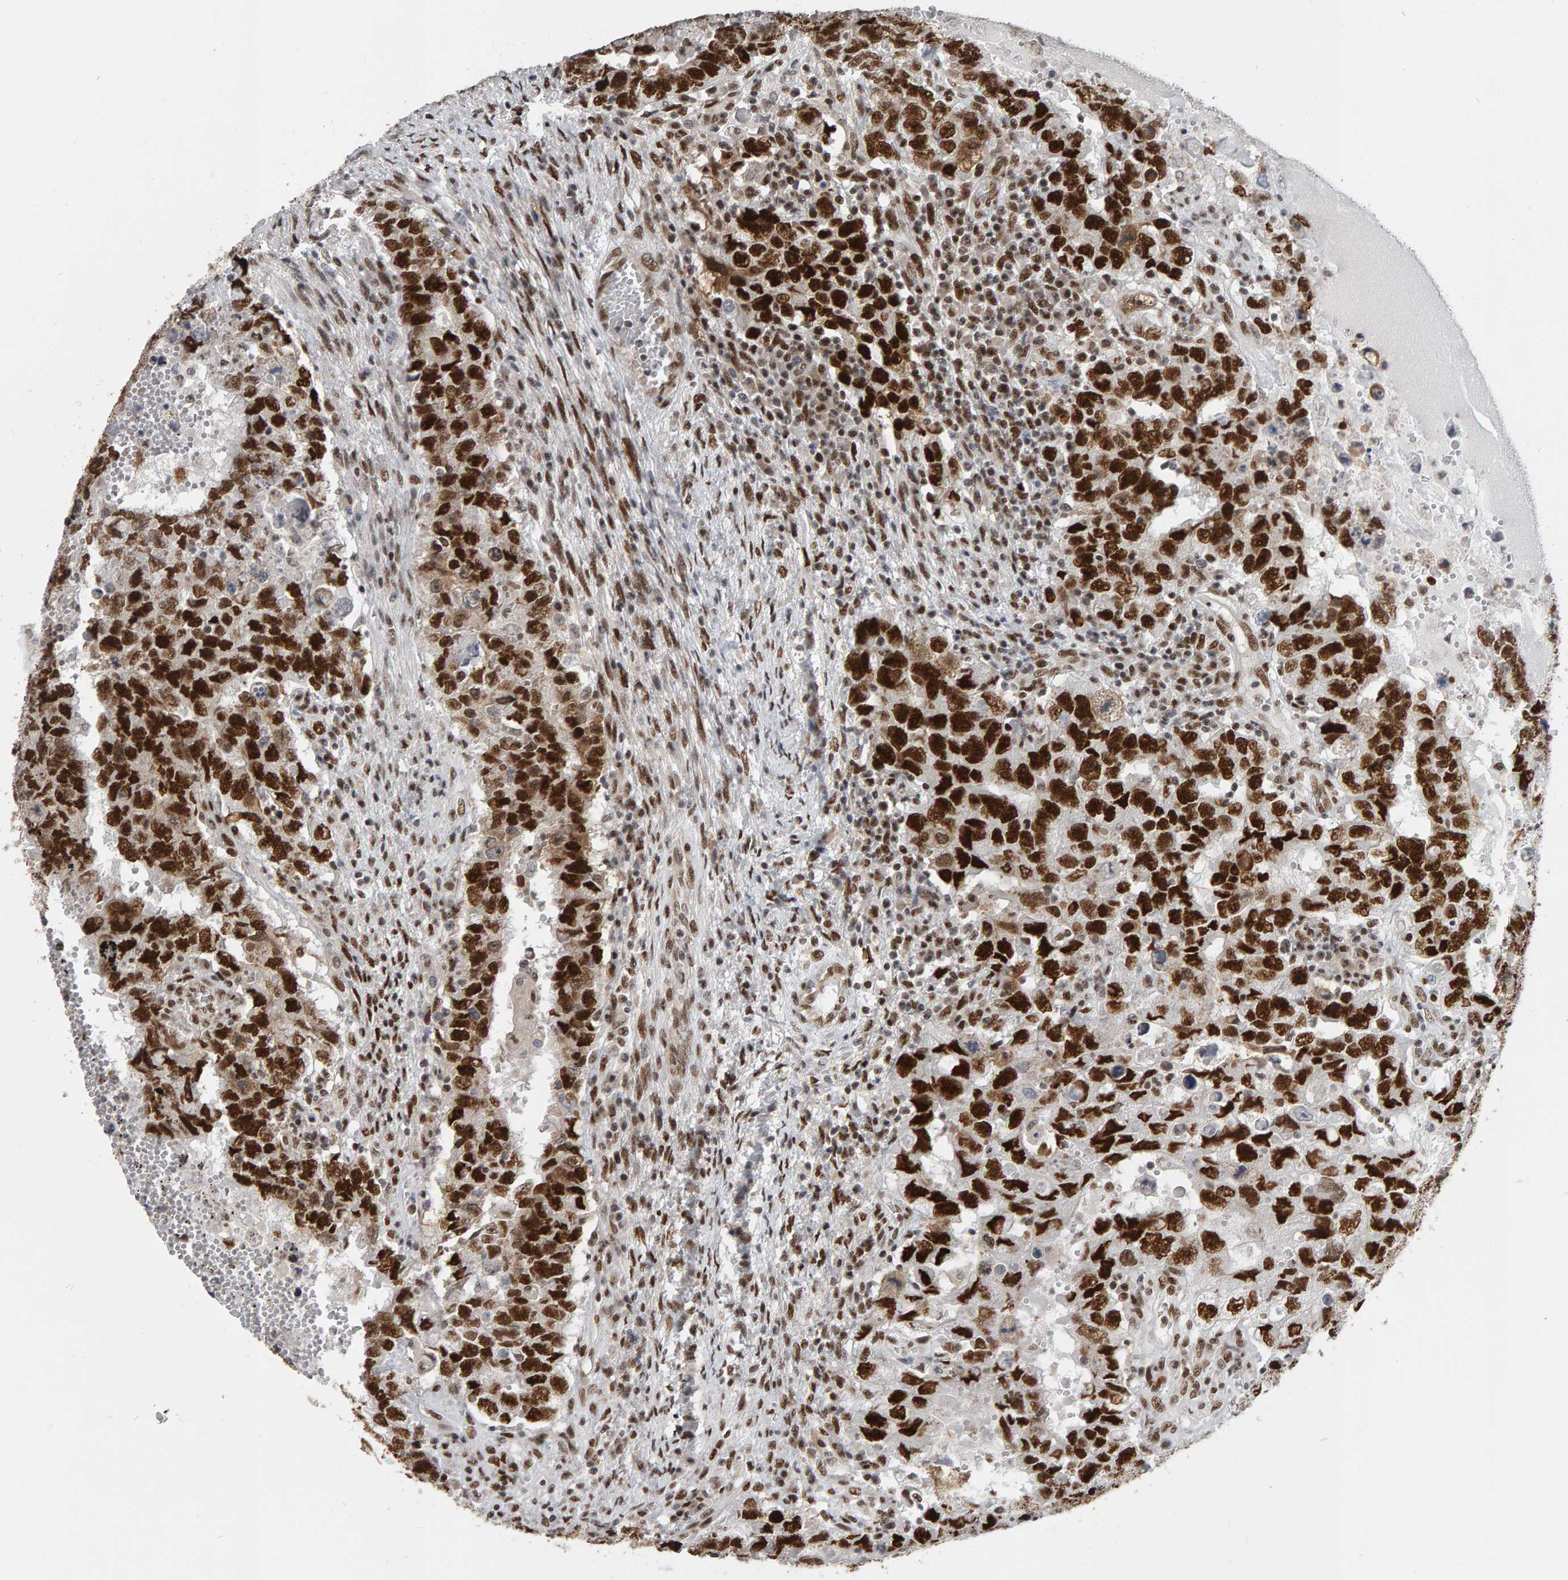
{"staining": {"intensity": "strong", "quantity": ">75%", "location": "nuclear"}, "tissue": "testis cancer", "cell_type": "Tumor cells", "image_type": "cancer", "snomed": [{"axis": "morphology", "description": "Carcinoma, Embryonal, NOS"}, {"axis": "topography", "description": "Testis"}], "caption": "Immunohistochemistry (IHC) image of testis embryonal carcinoma stained for a protein (brown), which displays high levels of strong nuclear expression in approximately >75% of tumor cells.", "gene": "ATF7IP", "patient": {"sex": "male", "age": 26}}